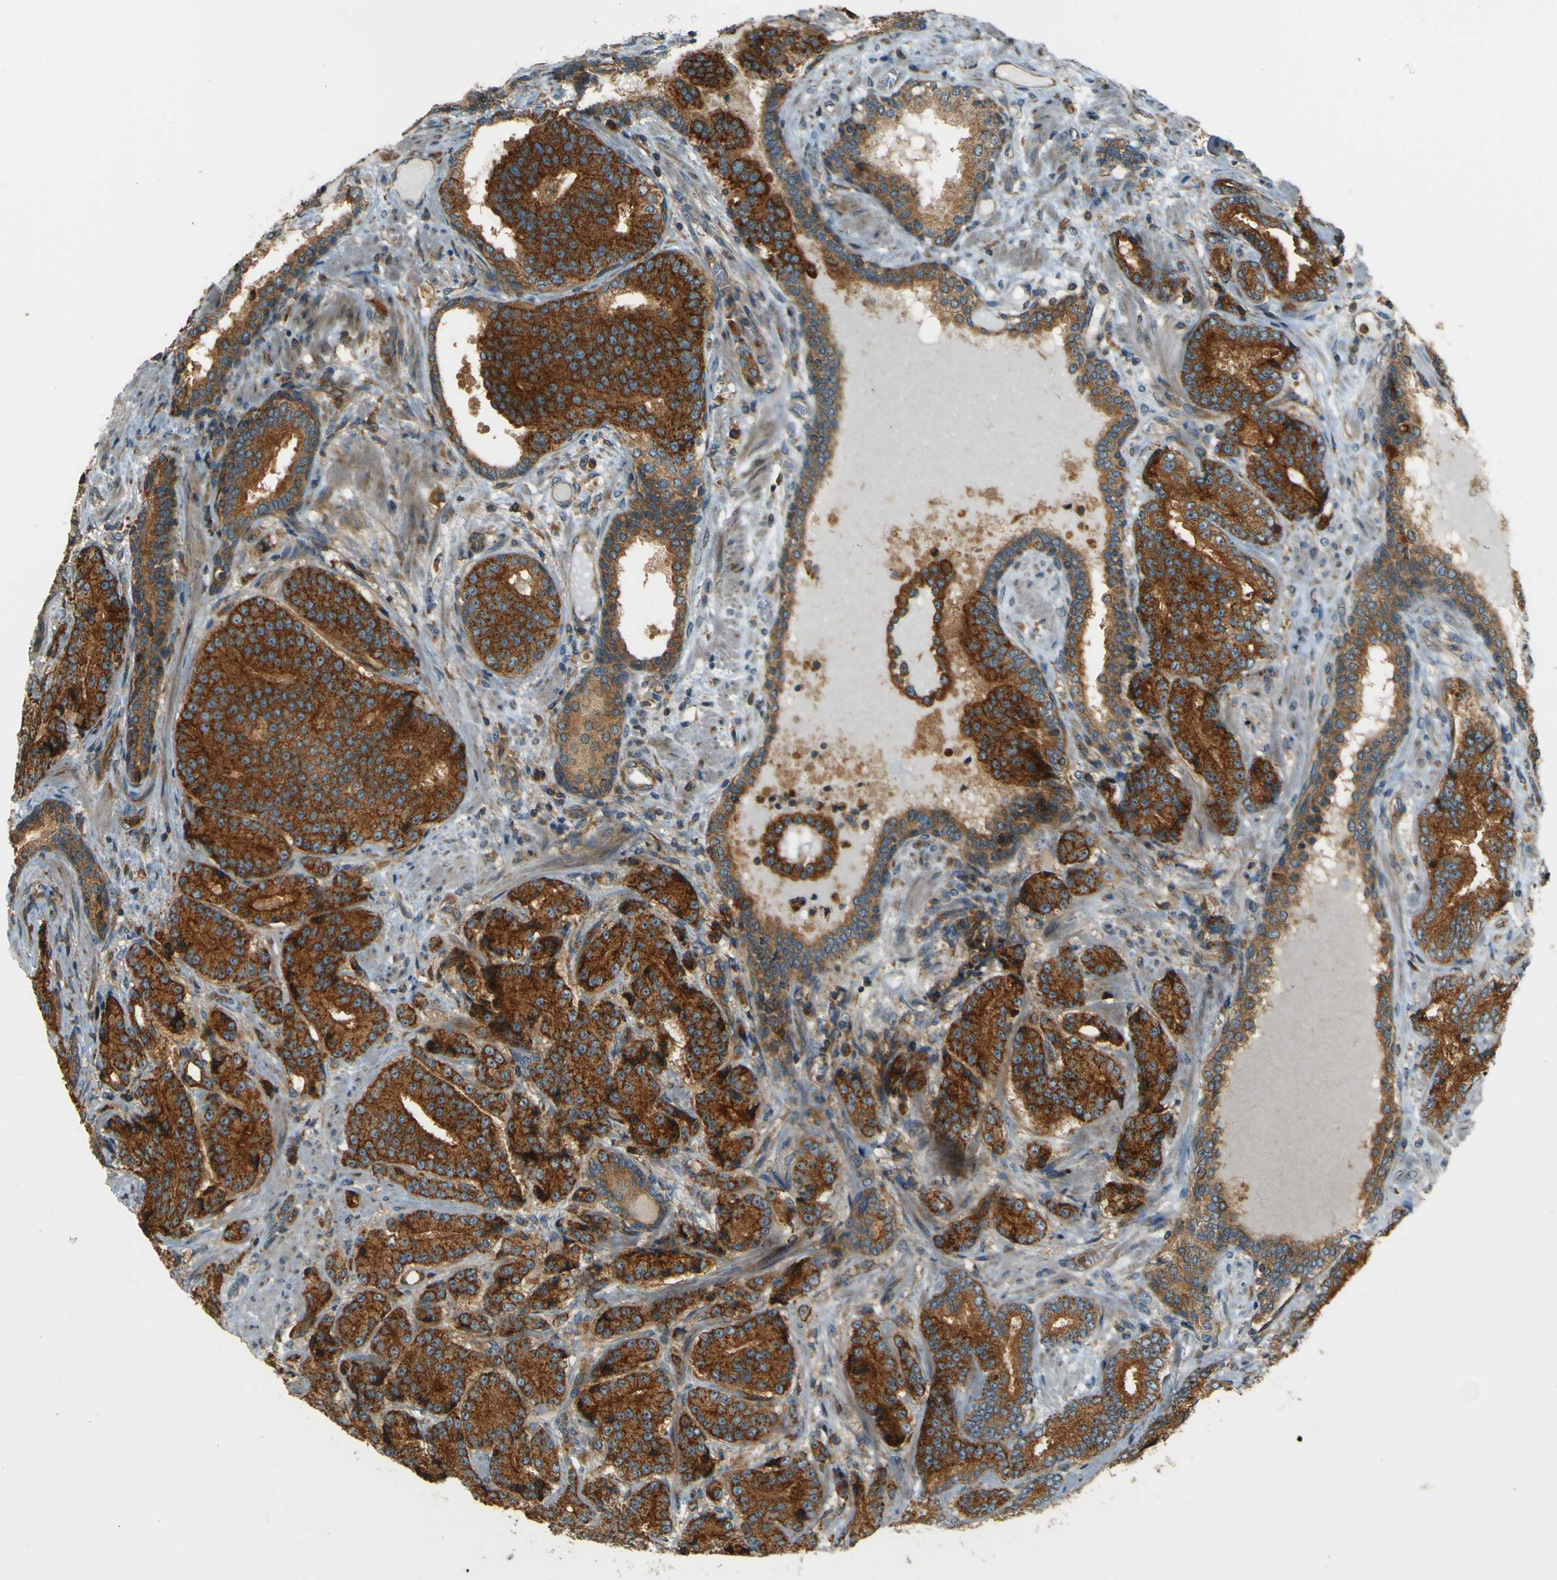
{"staining": {"intensity": "strong", "quantity": ">75%", "location": "cytoplasmic/membranous"}, "tissue": "prostate cancer", "cell_type": "Tumor cells", "image_type": "cancer", "snomed": [{"axis": "morphology", "description": "Adenocarcinoma, High grade"}, {"axis": "topography", "description": "Prostate"}], "caption": "An immunohistochemistry histopathology image of neoplastic tissue is shown. Protein staining in brown highlights strong cytoplasmic/membranous positivity in adenocarcinoma (high-grade) (prostate) within tumor cells.", "gene": "DNAJC5", "patient": {"sex": "male", "age": 61}}